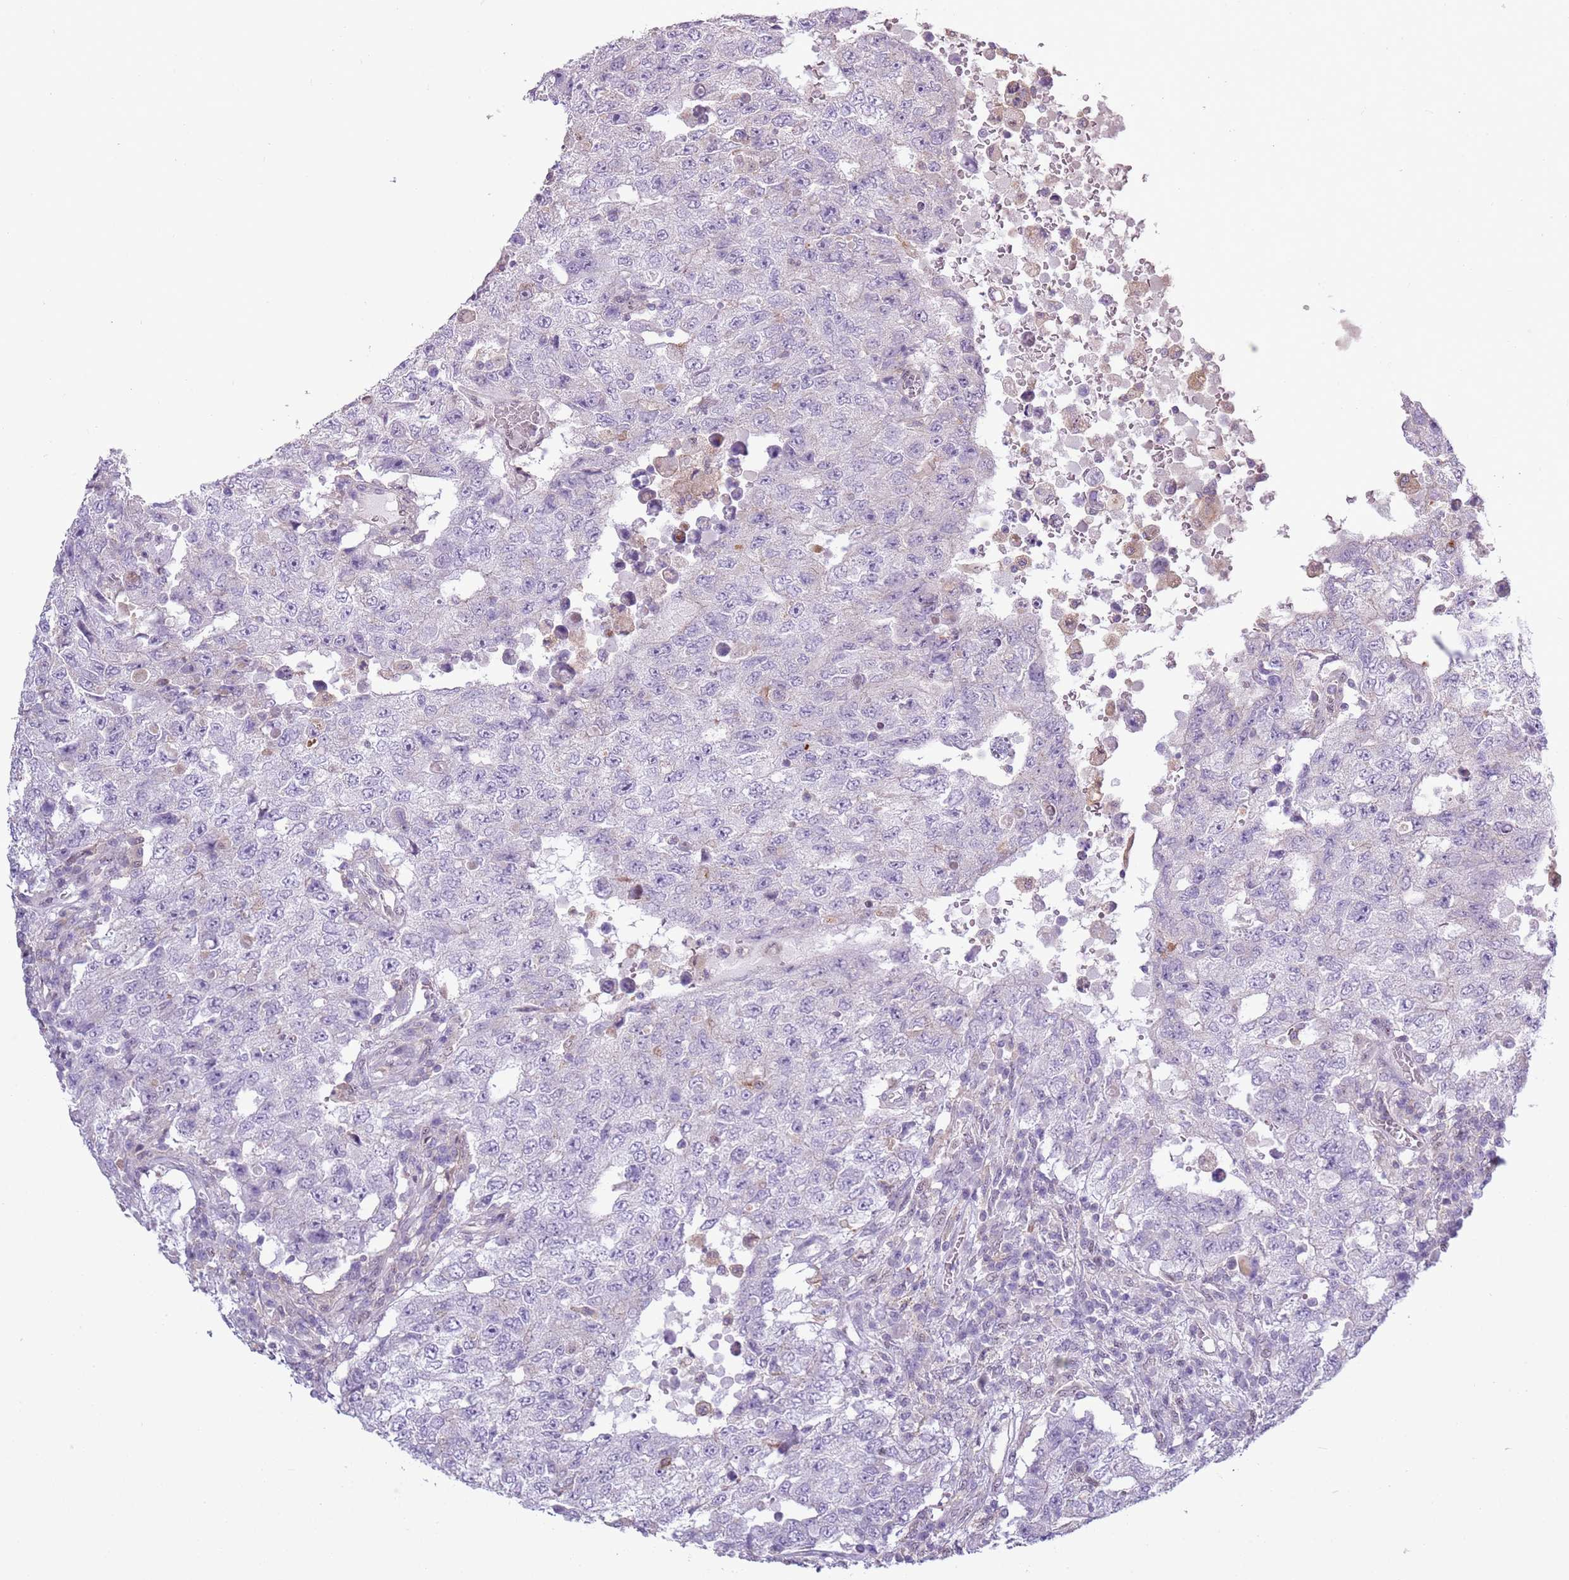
{"staining": {"intensity": "negative", "quantity": "none", "location": "none"}, "tissue": "testis cancer", "cell_type": "Tumor cells", "image_type": "cancer", "snomed": [{"axis": "morphology", "description": "Carcinoma, Embryonal, NOS"}, {"axis": "topography", "description": "Testis"}], "caption": "Testis embryonal carcinoma was stained to show a protein in brown. There is no significant expression in tumor cells.", "gene": "CAPN9", "patient": {"sex": "male", "age": 26}}